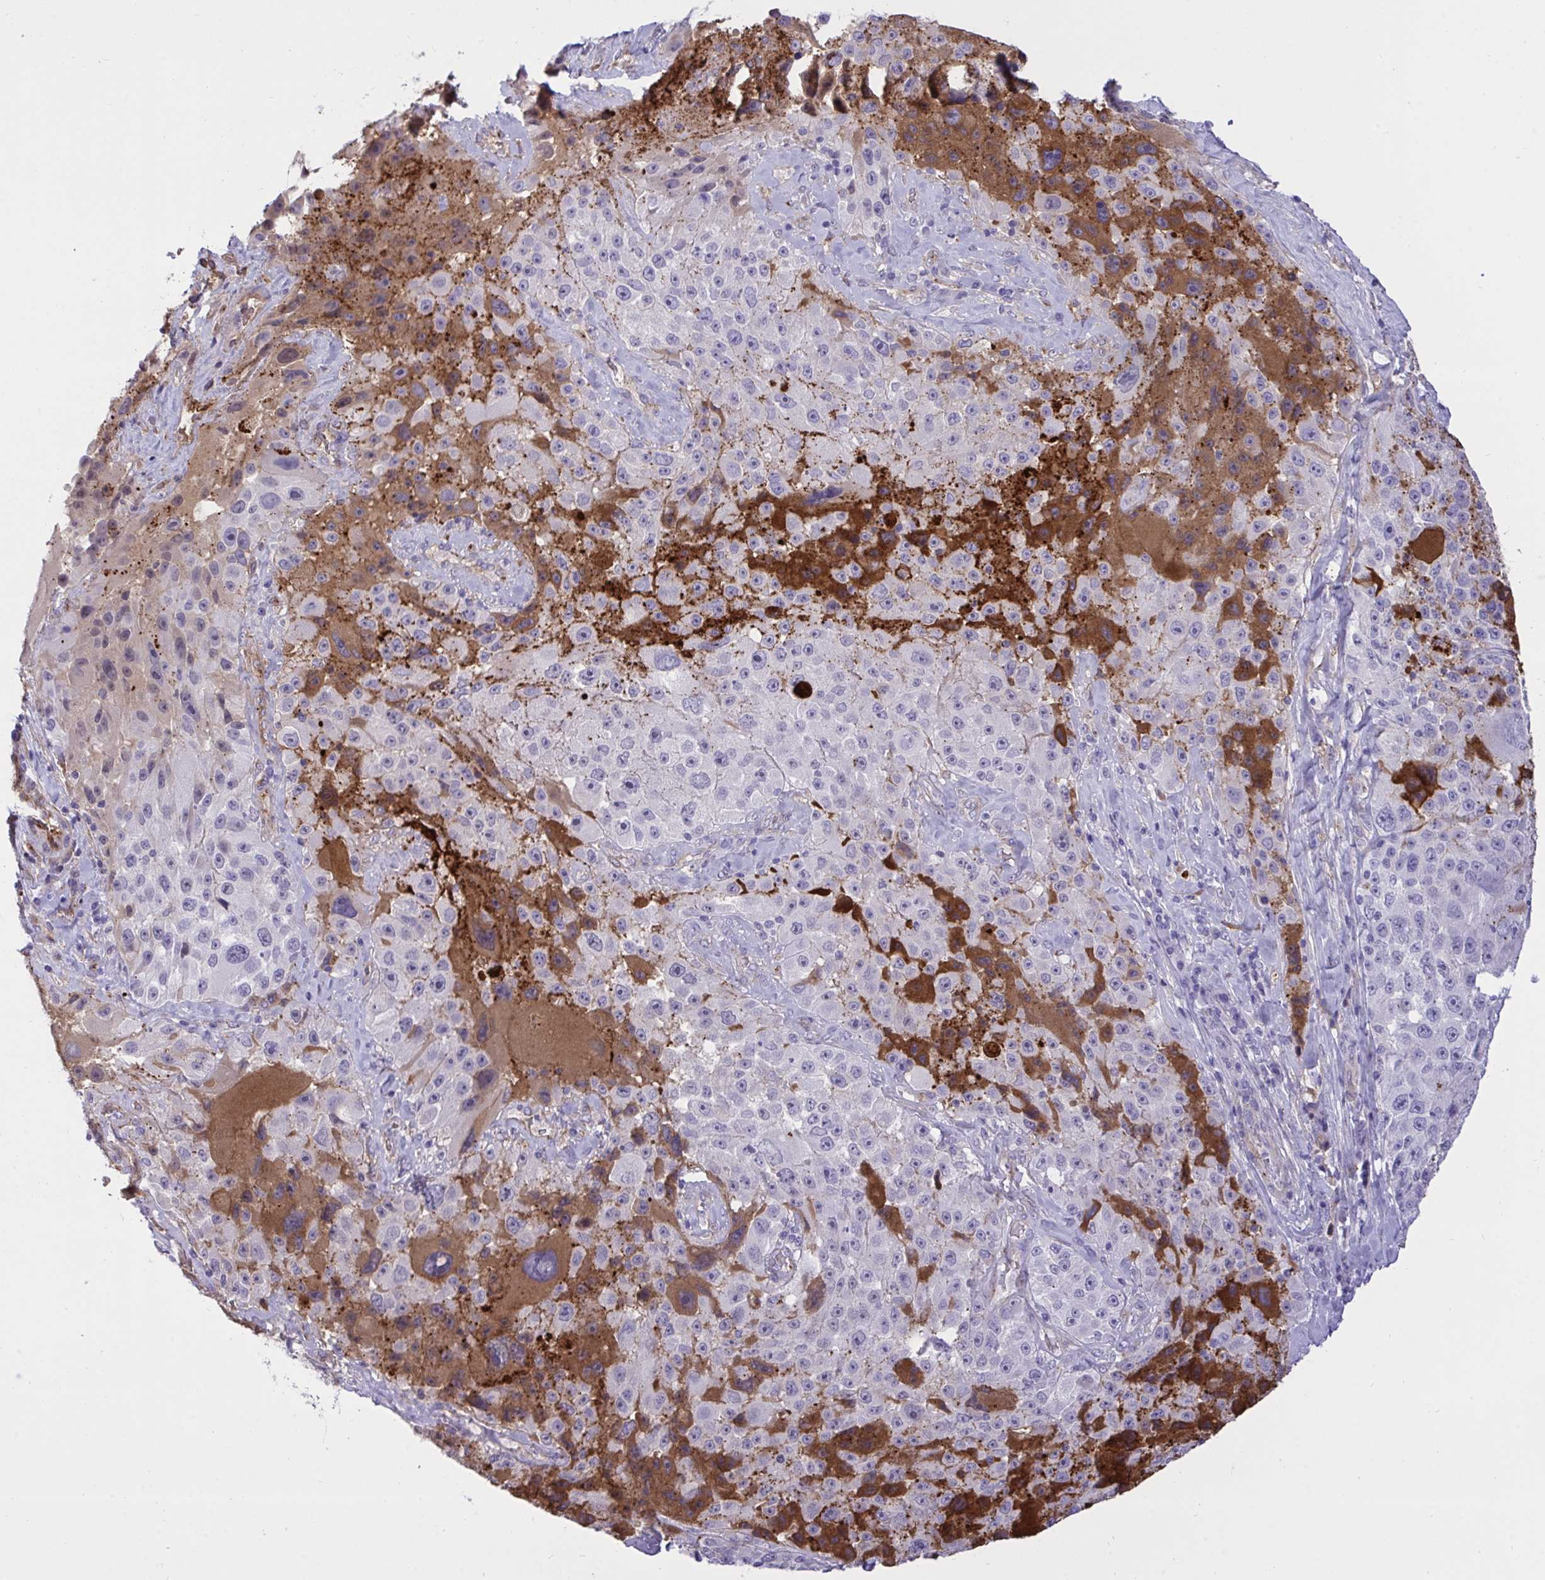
{"staining": {"intensity": "strong", "quantity": "<25%", "location": "cytoplasmic/membranous"}, "tissue": "melanoma", "cell_type": "Tumor cells", "image_type": "cancer", "snomed": [{"axis": "morphology", "description": "Malignant melanoma, Metastatic site"}, {"axis": "topography", "description": "Lymph node"}], "caption": "Human melanoma stained with a protein marker displays strong staining in tumor cells.", "gene": "F2", "patient": {"sex": "male", "age": 62}}